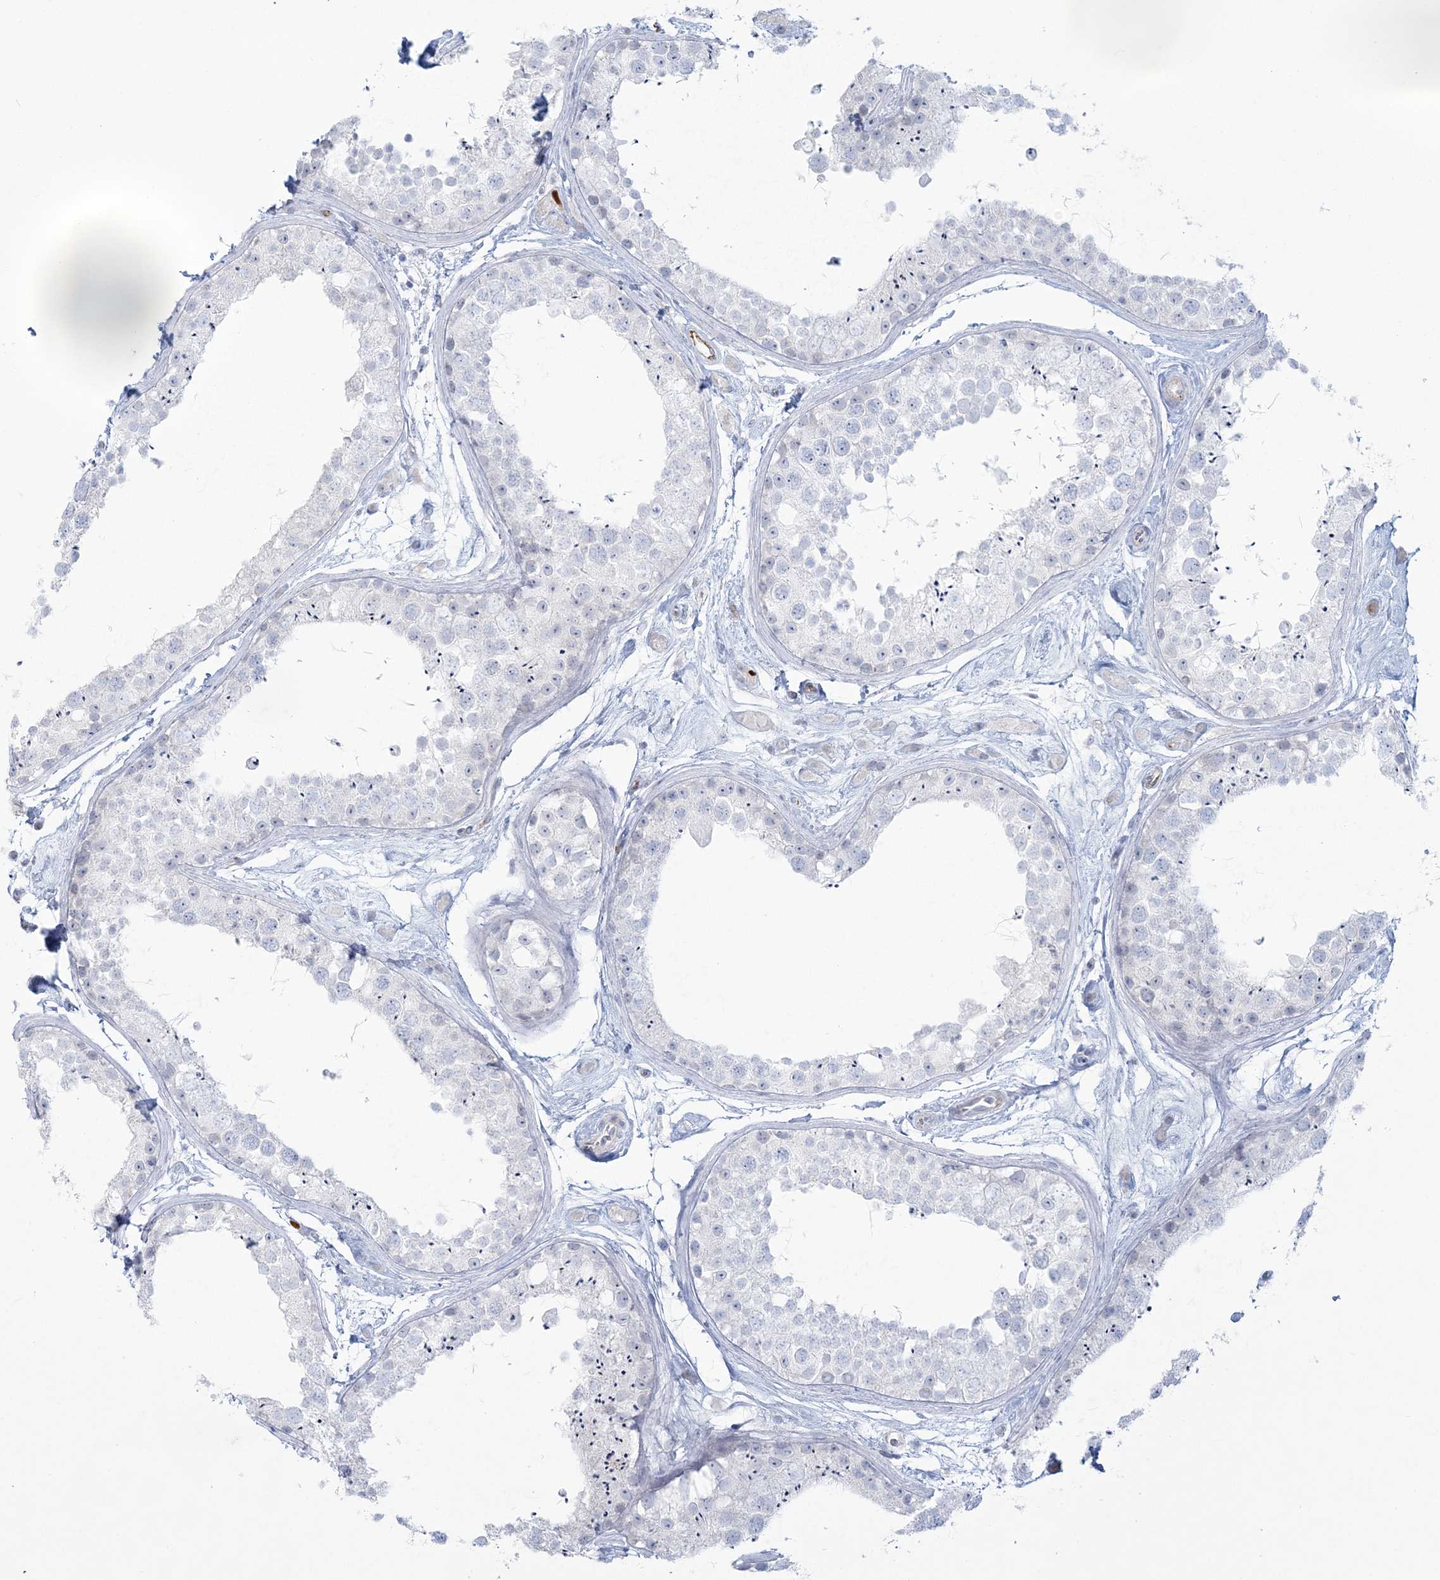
{"staining": {"intensity": "negative", "quantity": "none", "location": "none"}, "tissue": "testis", "cell_type": "Cells in seminiferous ducts", "image_type": "normal", "snomed": [{"axis": "morphology", "description": "Normal tissue, NOS"}, {"axis": "topography", "description": "Testis"}], "caption": "Cells in seminiferous ducts show no significant protein positivity in benign testis.", "gene": "ENSG00000288637", "patient": {"sex": "male", "age": 25}}